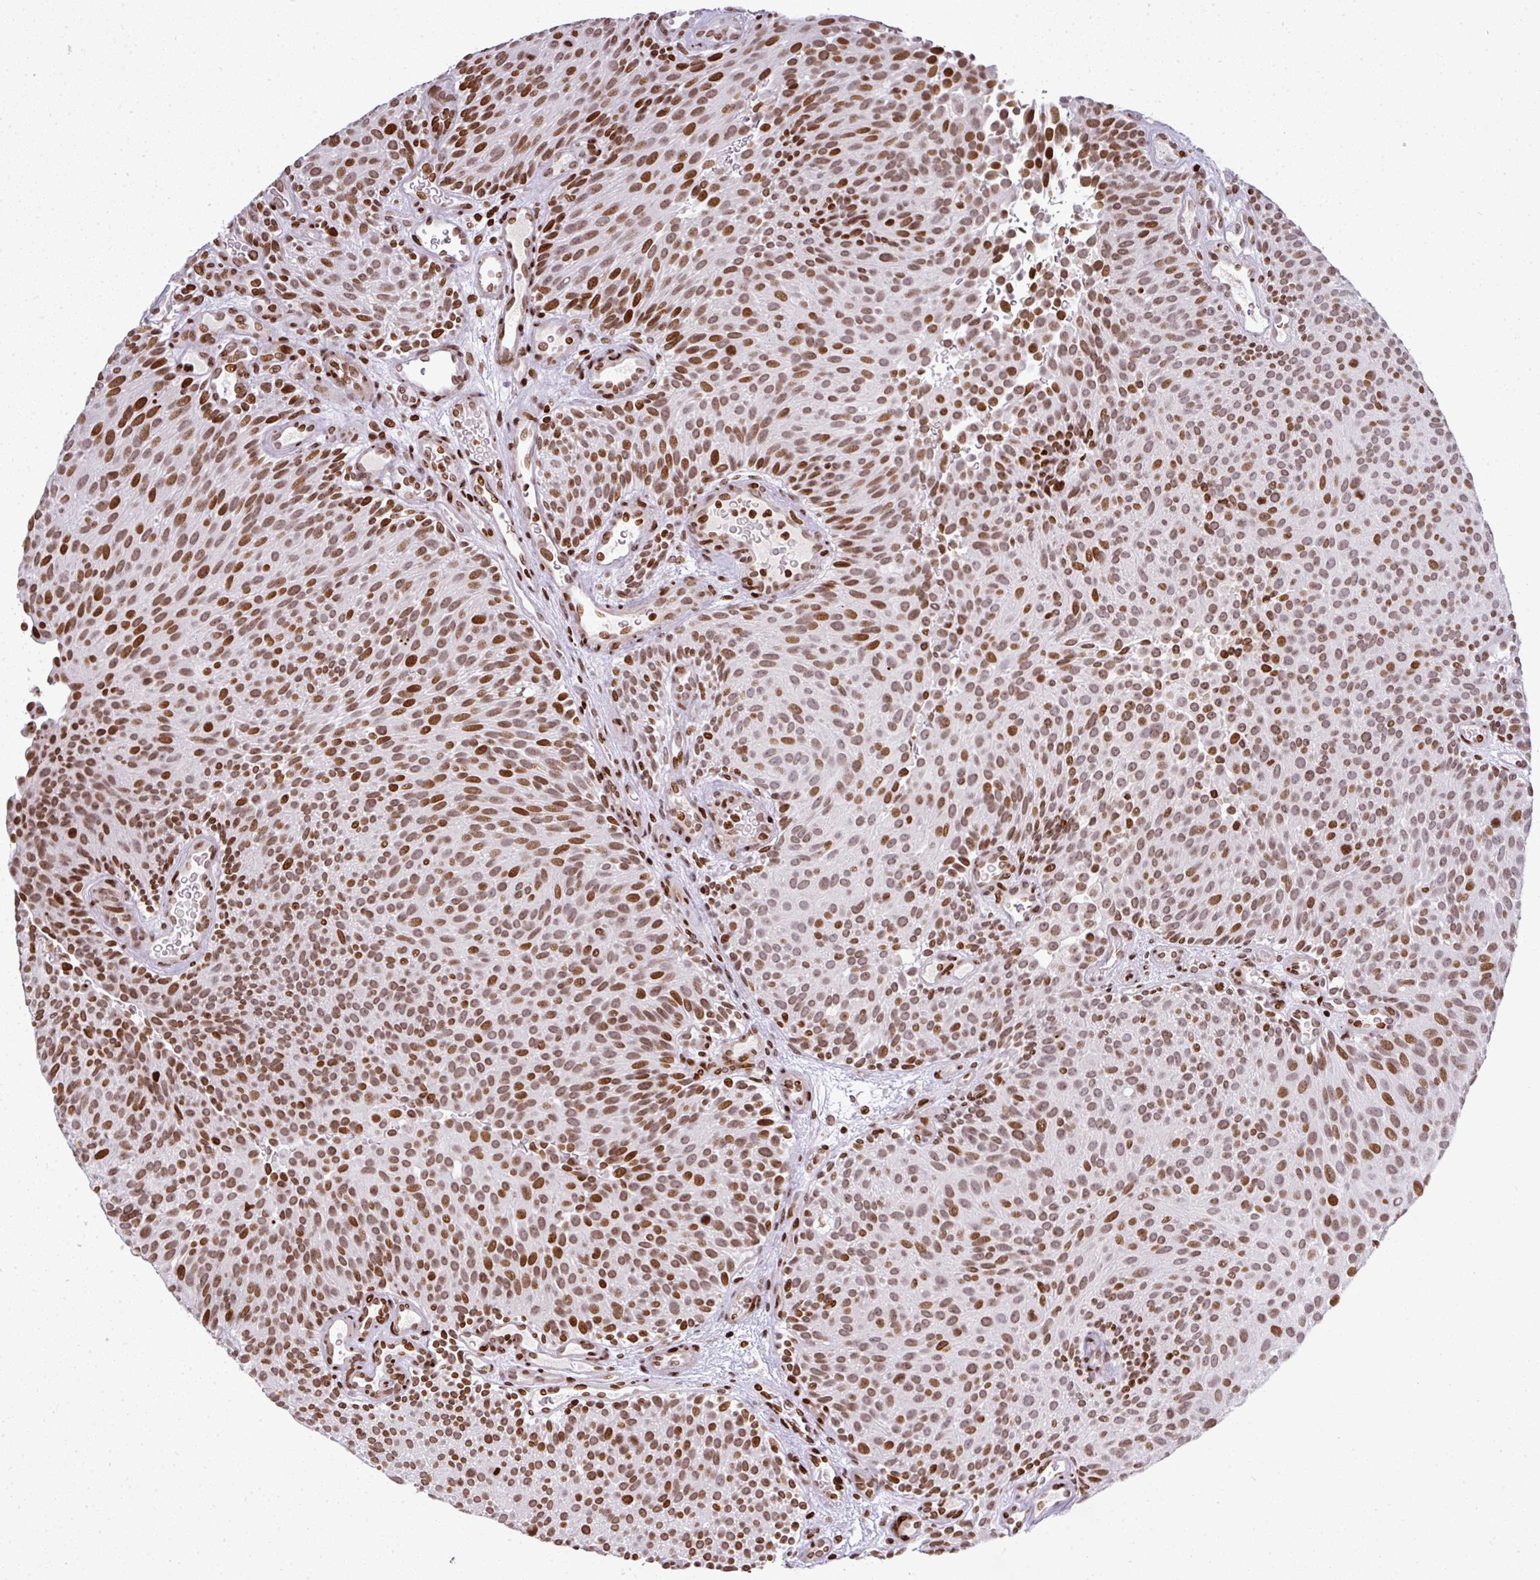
{"staining": {"intensity": "moderate", "quantity": ">75%", "location": "nuclear"}, "tissue": "urothelial cancer", "cell_type": "Tumor cells", "image_type": "cancer", "snomed": [{"axis": "morphology", "description": "Urothelial carcinoma, Low grade"}, {"axis": "topography", "description": "Urinary bladder"}], "caption": "This is an image of IHC staining of urothelial carcinoma (low-grade), which shows moderate expression in the nuclear of tumor cells.", "gene": "RASL11A", "patient": {"sex": "male", "age": 78}}